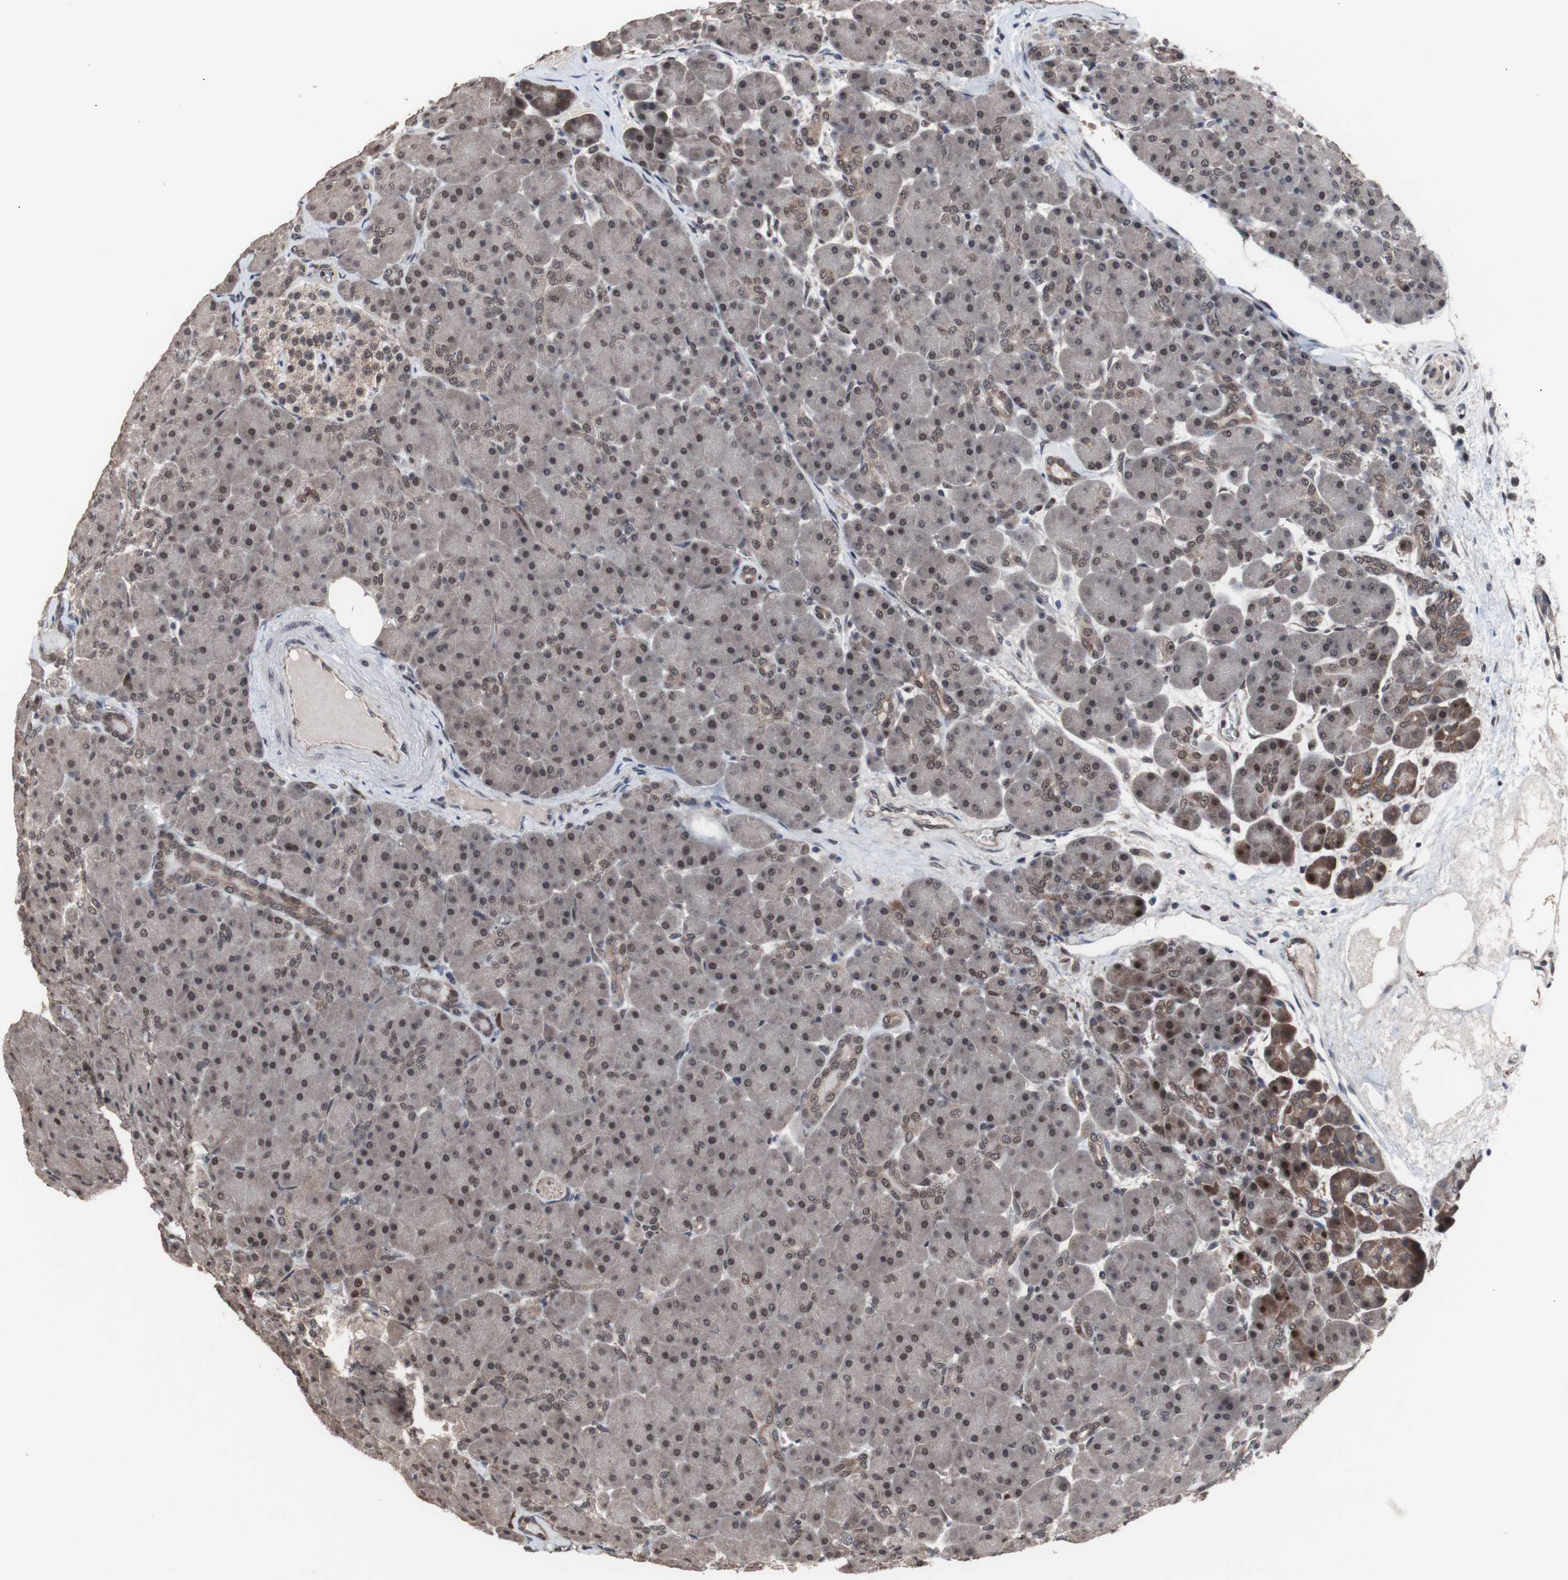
{"staining": {"intensity": "strong", "quantity": ">75%", "location": "cytoplasmic/membranous,nuclear"}, "tissue": "pancreas", "cell_type": "Exocrine glandular cells", "image_type": "normal", "snomed": [{"axis": "morphology", "description": "Normal tissue, NOS"}, {"axis": "topography", "description": "Pancreas"}], "caption": "Protein staining exhibits strong cytoplasmic/membranous,nuclear positivity in approximately >75% of exocrine glandular cells in normal pancreas.", "gene": "GTF2F2", "patient": {"sex": "male", "age": 66}}